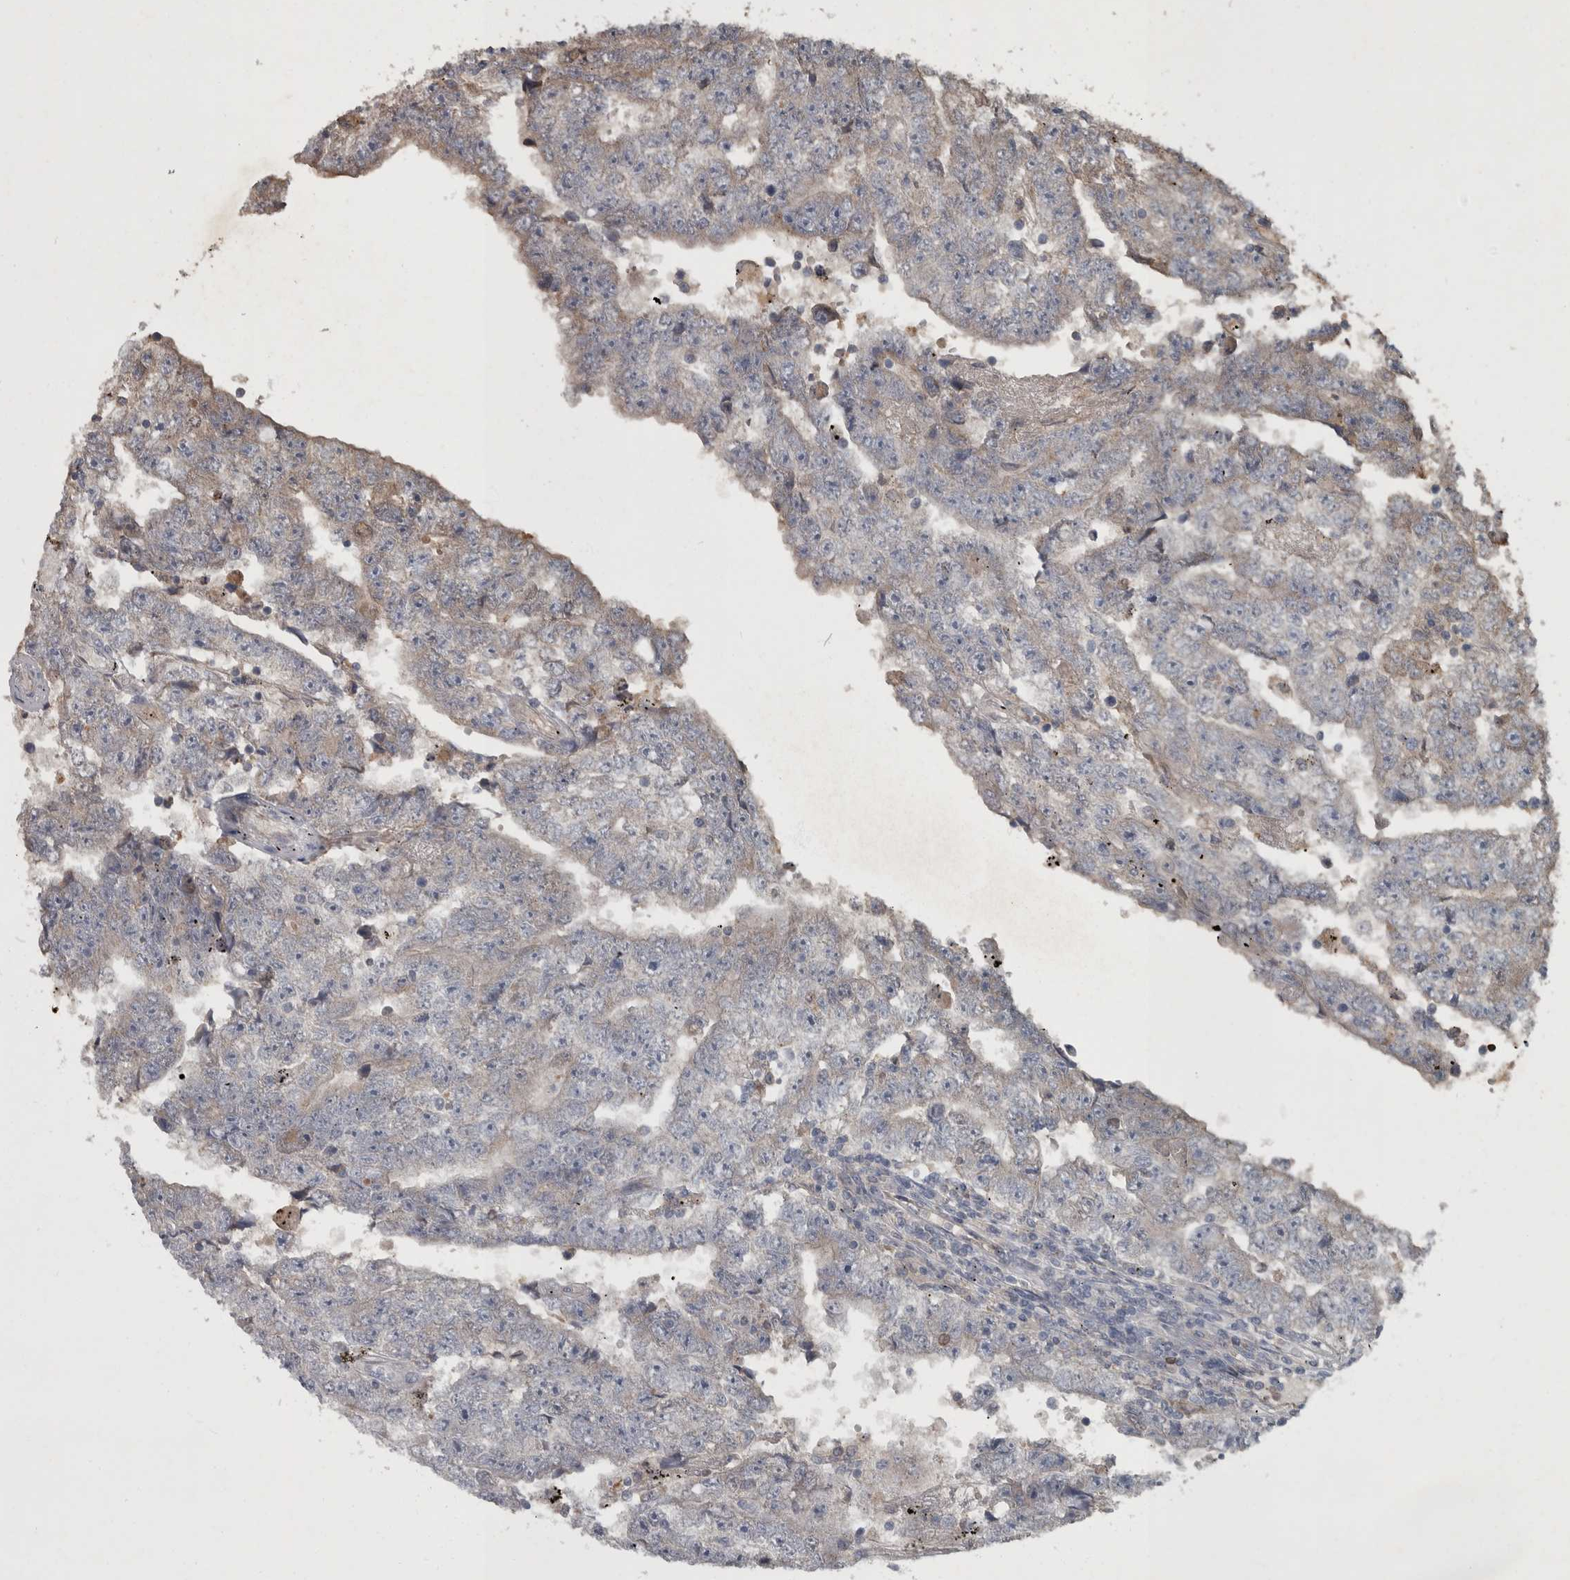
{"staining": {"intensity": "negative", "quantity": "none", "location": "none"}, "tissue": "testis cancer", "cell_type": "Tumor cells", "image_type": "cancer", "snomed": [{"axis": "morphology", "description": "Carcinoma, Embryonal, NOS"}, {"axis": "topography", "description": "Testis"}], "caption": "There is no significant staining in tumor cells of testis cancer (embryonal carcinoma). (DAB immunohistochemistry (IHC) visualized using brightfield microscopy, high magnification).", "gene": "PPP1R3C", "patient": {"sex": "male", "age": 25}}